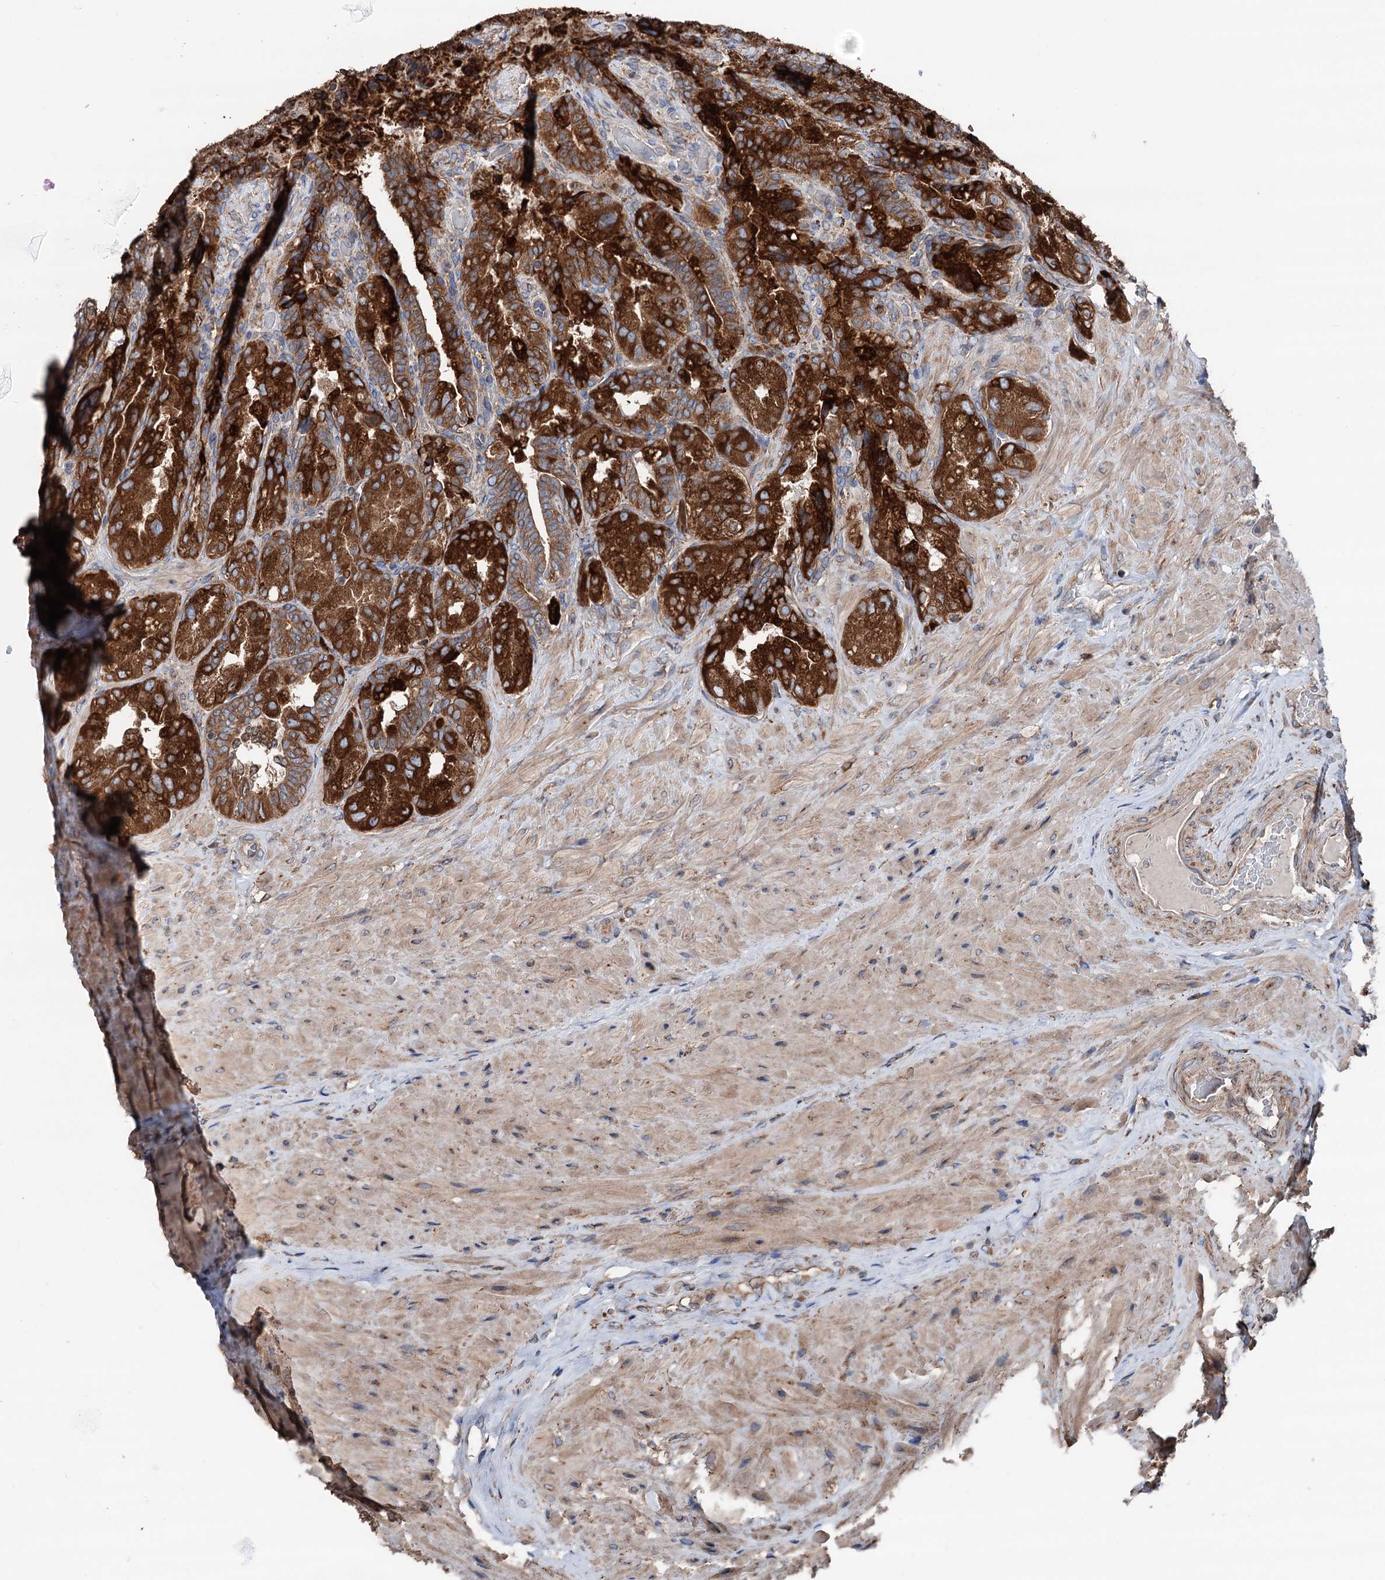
{"staining": {"intensity": "strong", "quantity": ">75%", "location": "cytoplasmic/membranous"}, "tissue": "seminal vesicle", "cell_type": "Glandular cells", "image_type": "normal", "snomed": [{"axis": "morphology", "description": "Normal tissue, NOS"}, {"axis": "topography", "description": "Prostate and seminal vesicle, NOS"}, {"axis": "topography", "description": "Prostate"}, {"axis": "topography", "description": "Seminal veicle"}], "caption": "This image displays immunohistochemistry (IHC) staining of unremarkable seminal vesicle, with high strong cytoplasmic/membranous positivity in about >75% of glandular cells.", "gene": "ERP29", "patient": {"sex": "male", "age": 67}}